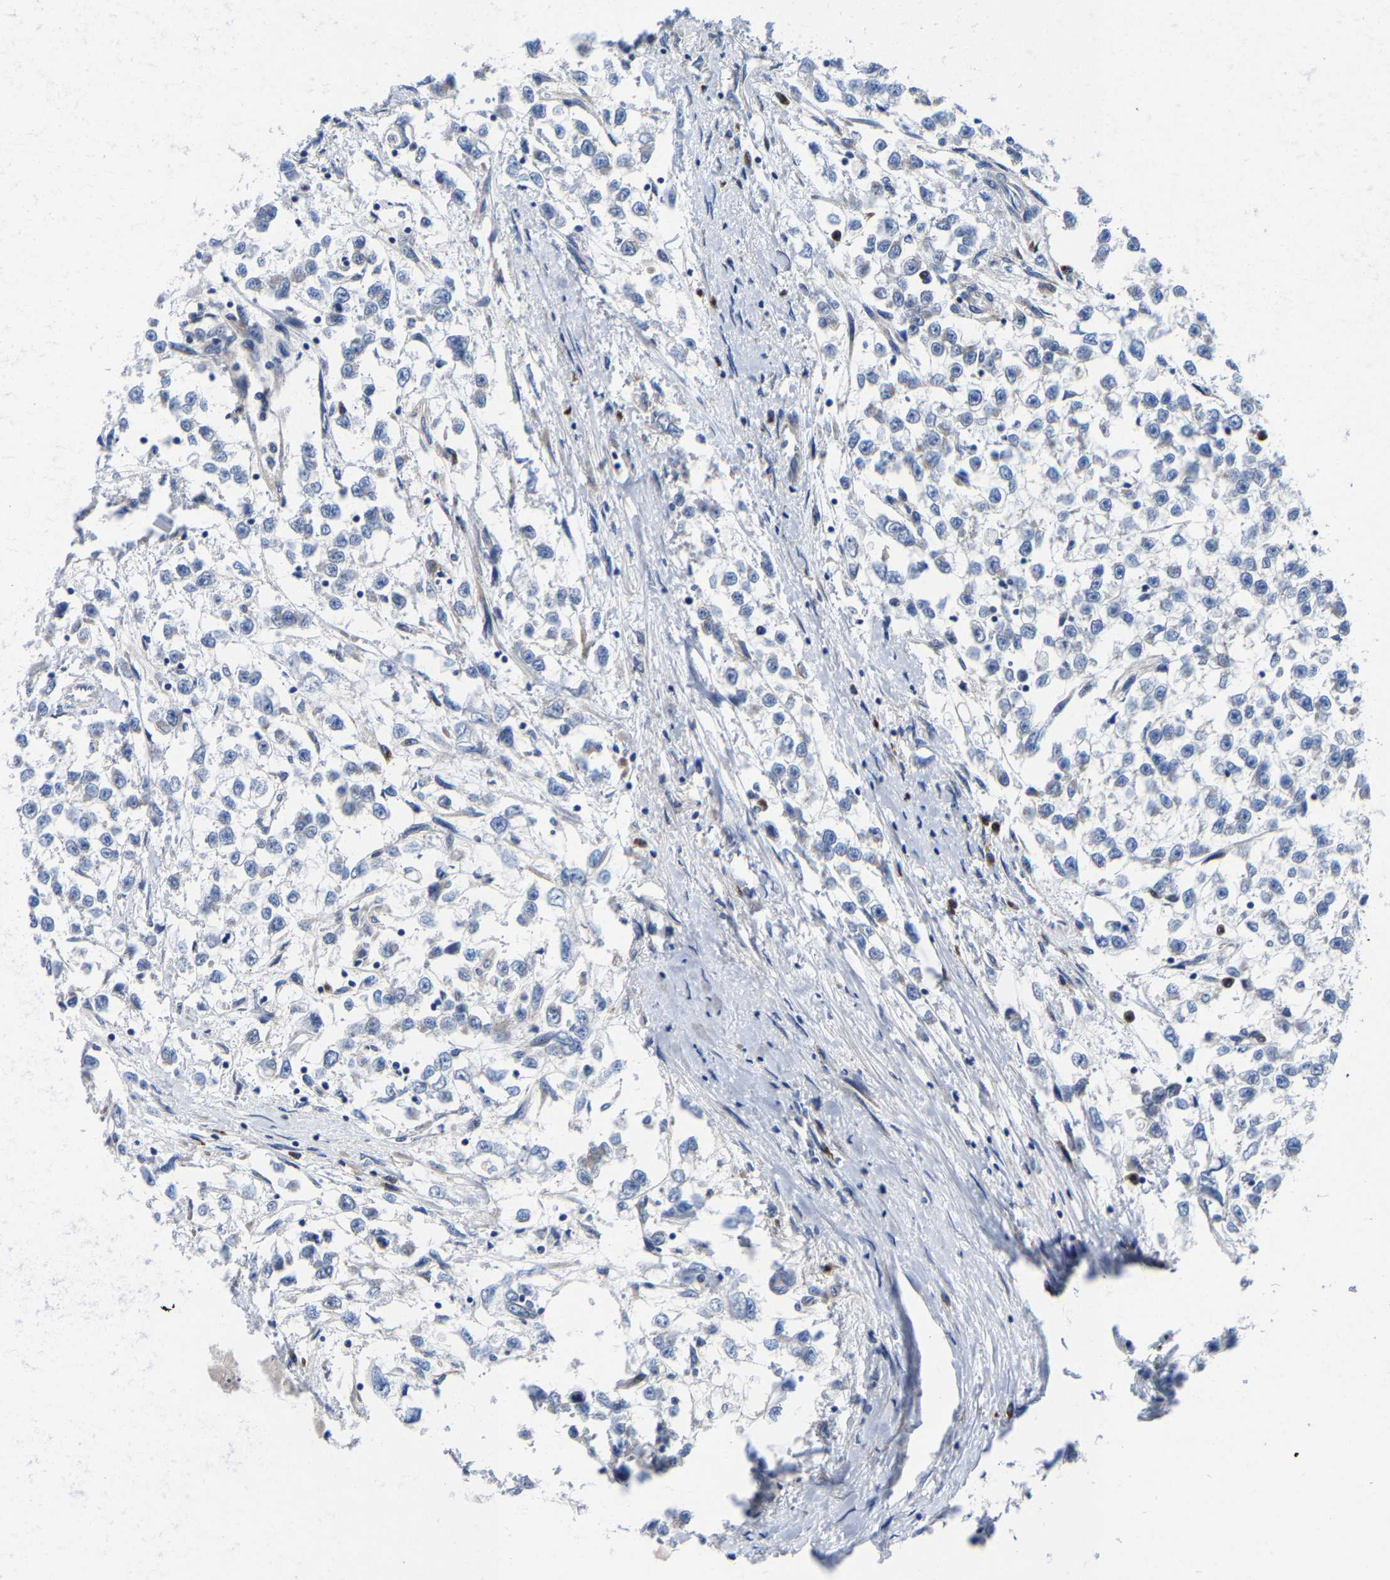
{"staining": {"intensity": "negative", "quantity": "none", "location": "none"}, "tissue": "testis cancer", "cell_type": "Tumor cells", "image_type": "cancer", "snomed": [{"axis": "morphology", "description": "Seminoma, NOS"}, {"axis": "morphology", "description": "Carcinoma, Embryonal, NOS"}, {"axis": "topography", "description": "Testis"}], "caption": "Seminoma (testis) was stained to show a protein in brown. There is no significant positivity in tumor cells.", "gene": "EBAG9", "patient": {"sex": "male", "age": 51}}